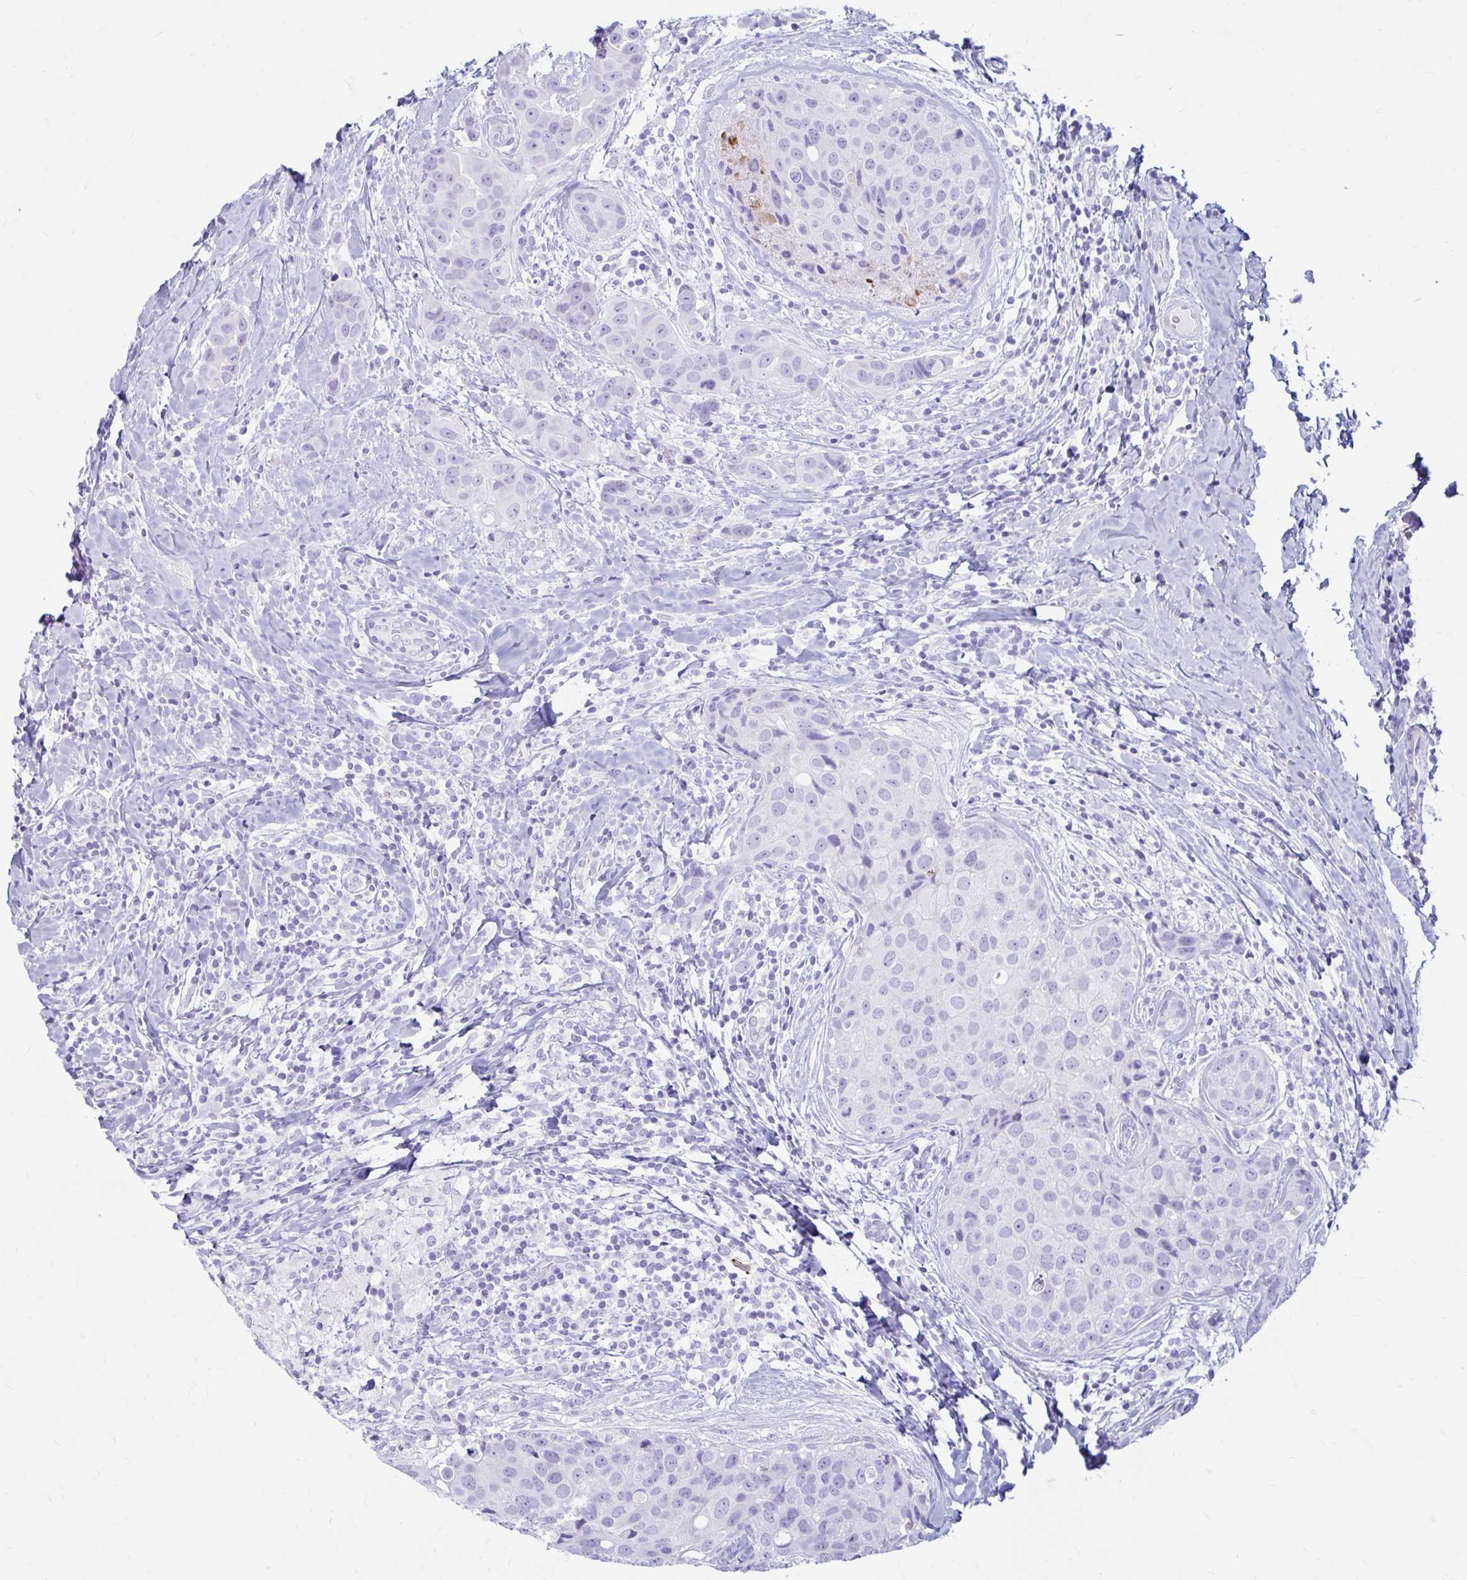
{"staining": {"intensity": "negative", "quantity": "none", "location": "none"}, "tissue": "breast cancer", "cell_type": "Tumor cells", "image_type": "cancer", "snomed": [{"axis": "morphology", "description": "Duct carcinoma"}, {"axis": "topography", "description": "Breast"}], "caption": "DAB immunohistochemical staining of breast cancer reveals no significant expression in tumor cells.", "gene": "ERICH6", "patient": {"sex": "female", "age": 24}}